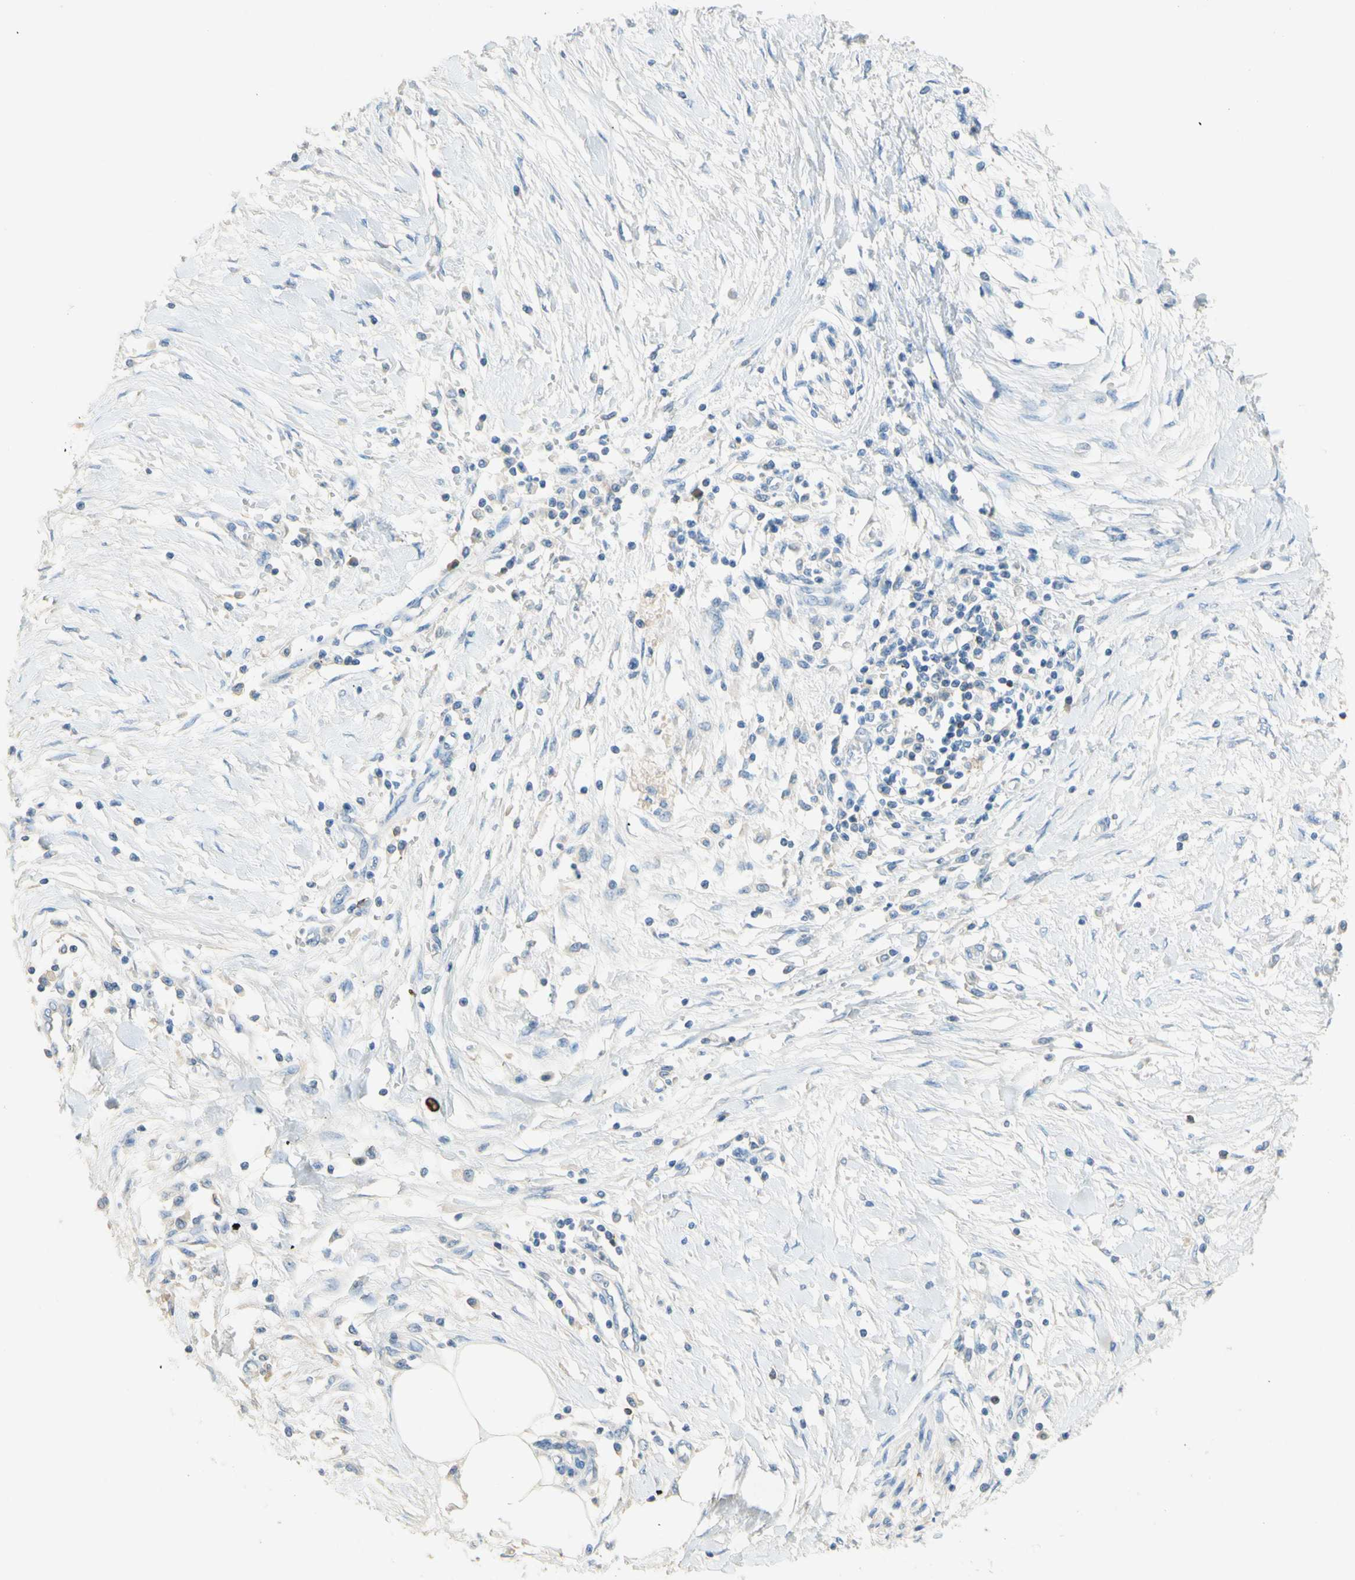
{"staining": {"intensity": "negative", "quantity": "none", "location": "none"}, "tissue": "pancreatic cancer", "cell_type": "Tumor cells", "image_type": "cancer", "snomed": [{"axis": "morphology", "description": "Adenocarcinoma, NOS"}, {"axis": "topography", "description": "Pancreas"}], "caption": "High power microscopy image of an immunohistochemistry micrograph of adenocarcinoma (pancreatic), revealing no significant staining in tumor cells.", "gene": "PACSIN1", "patient": {"sex": "female", "age": 70}}